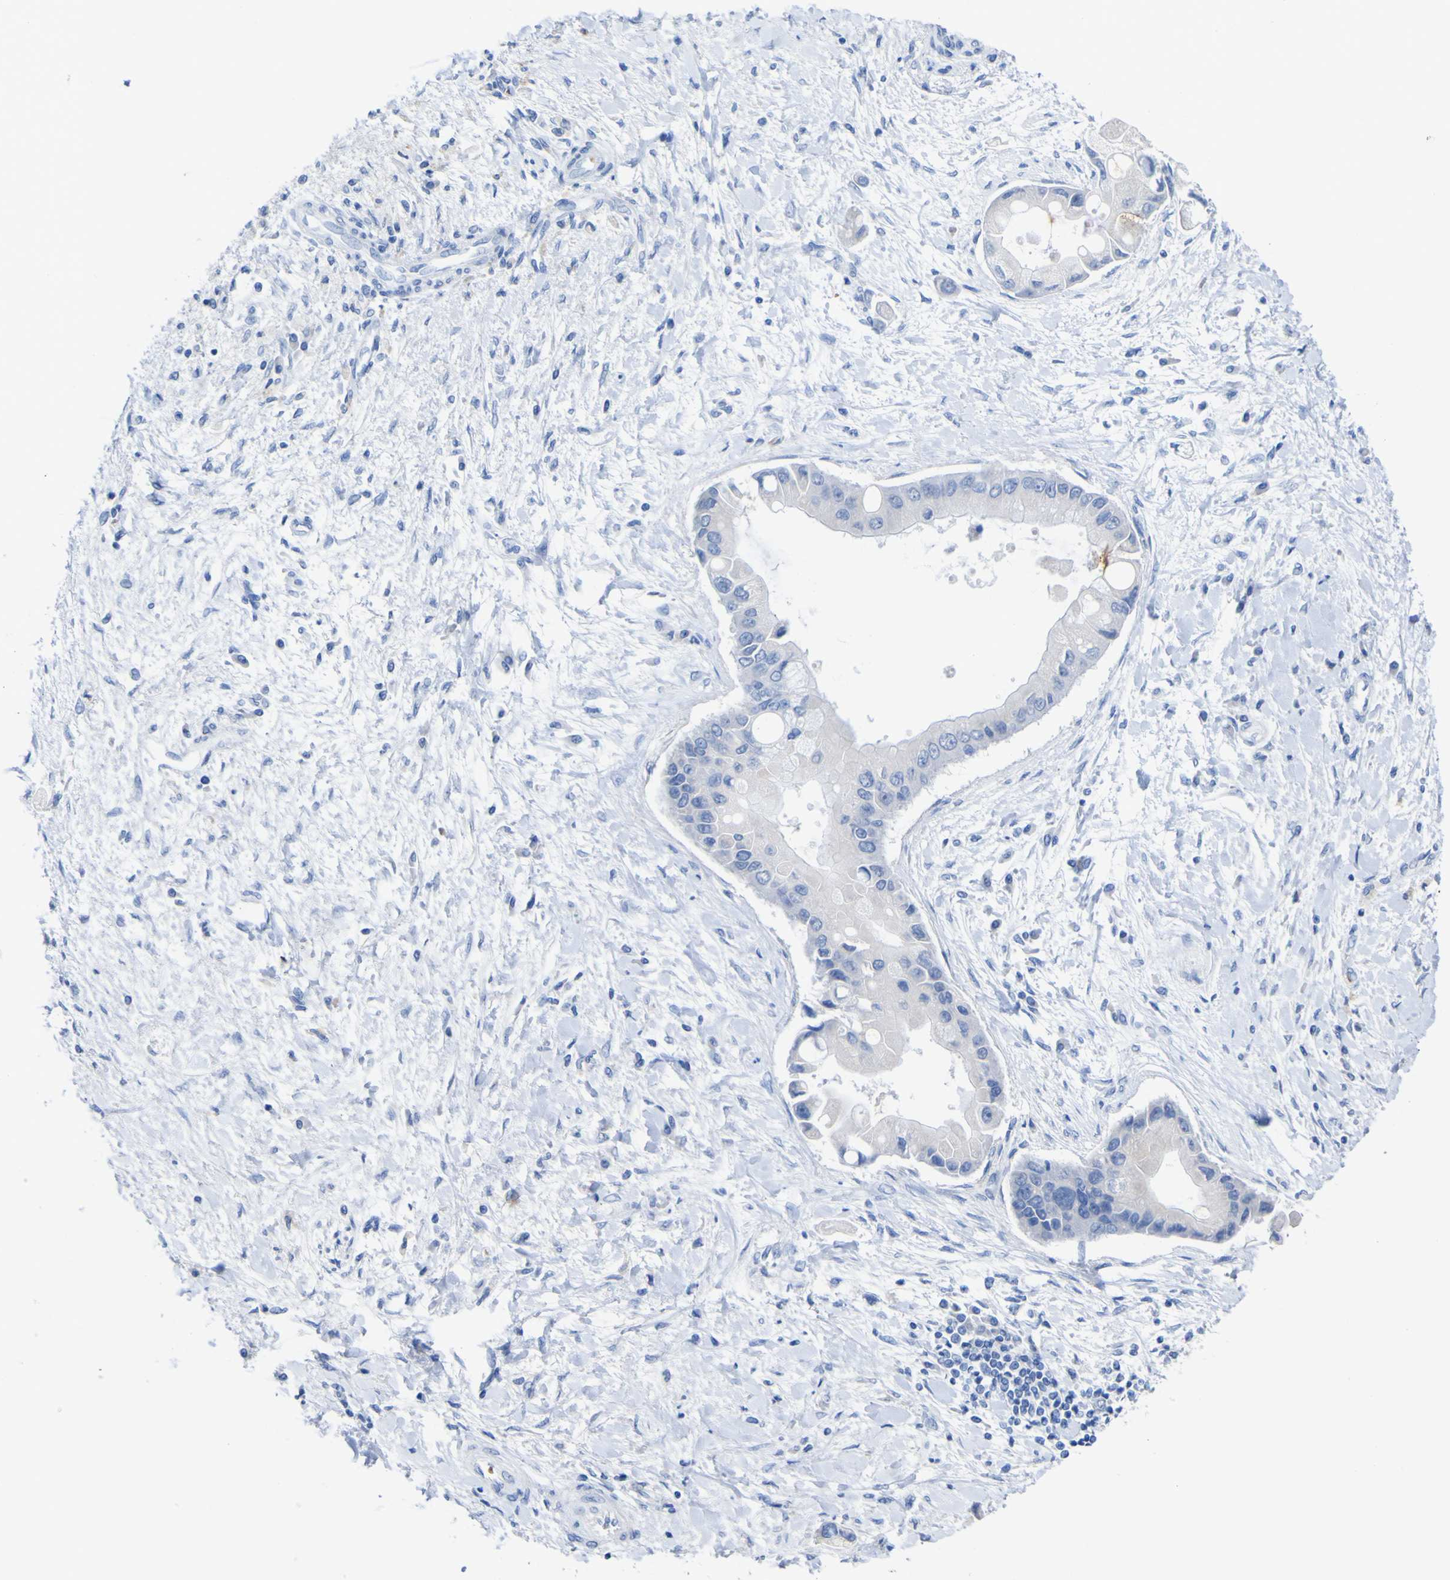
{"staining": {"intensity": "negative", "quantity": "none", "location": "none"}, "tissue": "liver cancer", "cell_type": "Tumor cells", "image_type": "cancer", "snomed": [{"axis": "morphology", "description": "Cholangiocarcinoma"}, {"axis": "topography", "description": "Liver"}], "caption": "Immunohistochemistry (IHC) image of neoplastic tissue: human liver cancer stained with DAB (3,3'-diaminobenzidine) reveals no significant protein positivity in tumor cells.", "gene": "GCM1", "patient": {"sex": "male", "age": 50}}